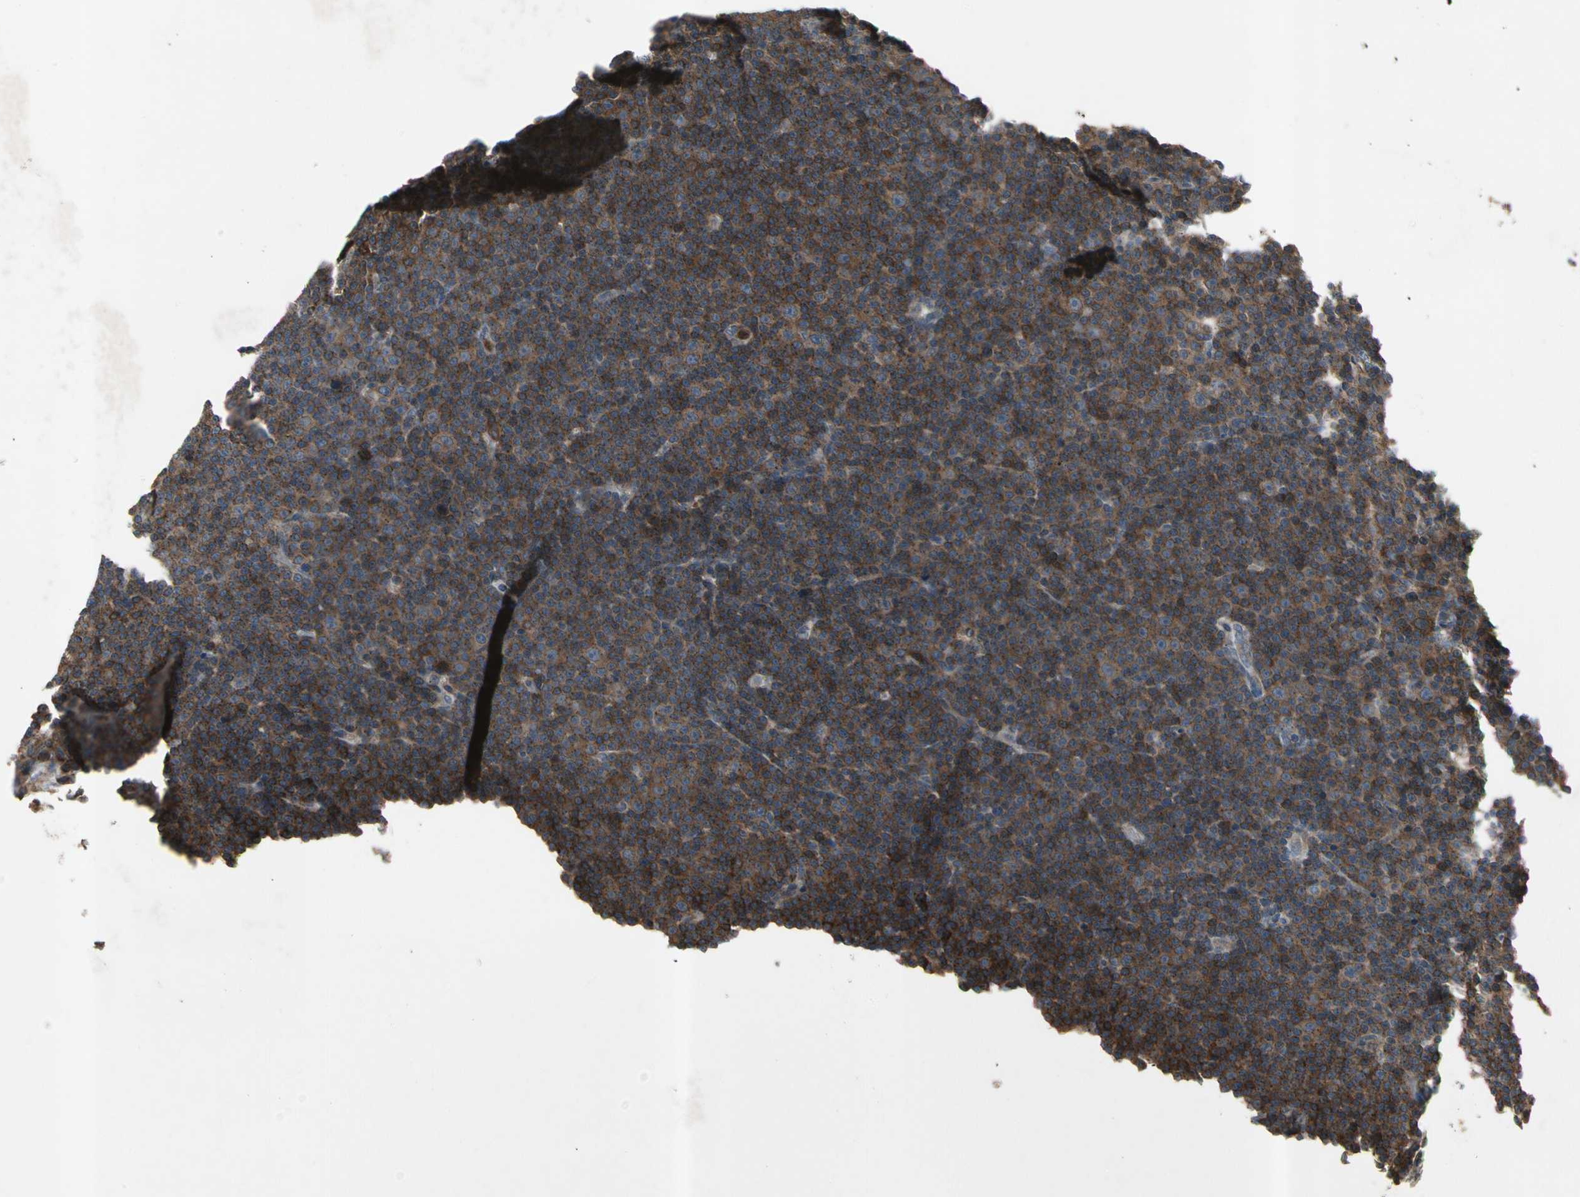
{"staining": {"intensity": "strong", "quantity": ">75%", "location": "cytoplasmic/membranous"}, "tissue": "lymphoma", "cell_type": "Tumor cells", "image_type": "cancer", "snomed": [{"axis": "morphology", "description": "Malignant lymphoma, non-Hodgkin's type, Low grade"}, {"axis": "topography", "description": "Lymph node"}], "caption": "The immunohistochemical stain labels strong cytoplasmic/membranous positivity in tumor cells of lymphoma tissue. Immunohistochemistry (ihc) stains the protein of interest in brown and the nuclei are stained blue.", "gene": "NMI", "patient": {"sex": "female", "age": 67}}